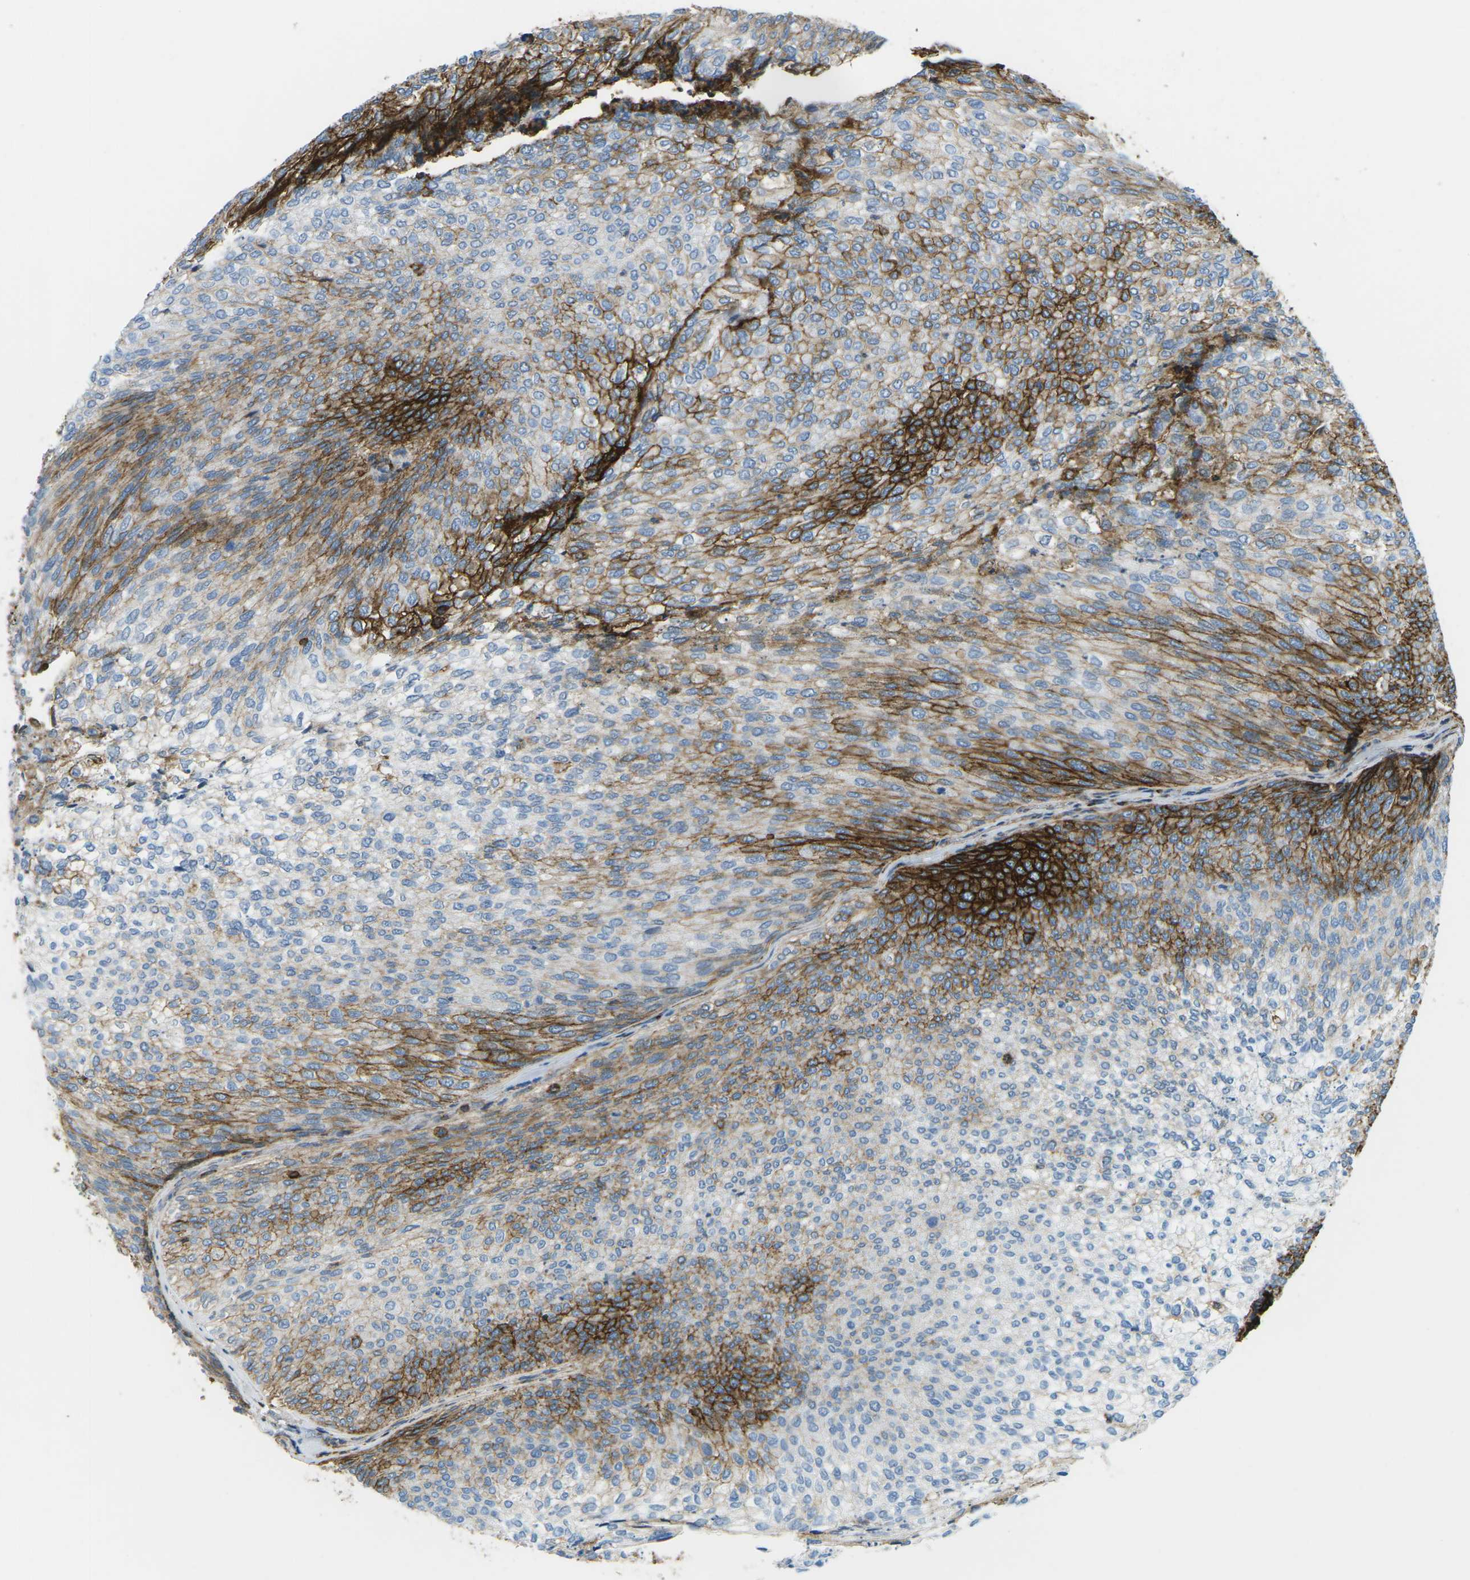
{"staining": {"intensity": "strong", "quantity": "25%-75%", "location": "cytoplasmic/membranous"}, "tissue": "urothelial cancer", "cell_type": "Tumor cells", "image_type": "cancer", "snomed": [{"axis": "morphology", "description": "Urothelial carcinoma, Low grade"}, {"axis": "topography", "description": "Urinary bladder"}], "caption": "A brown stain highlights strong cytoplasmic/membranous expression of a protein in human low-grade urothelial carcinoma tumor cells.", "gene": "HLA-B", "patient": {"sex": "female", "age": 79}}